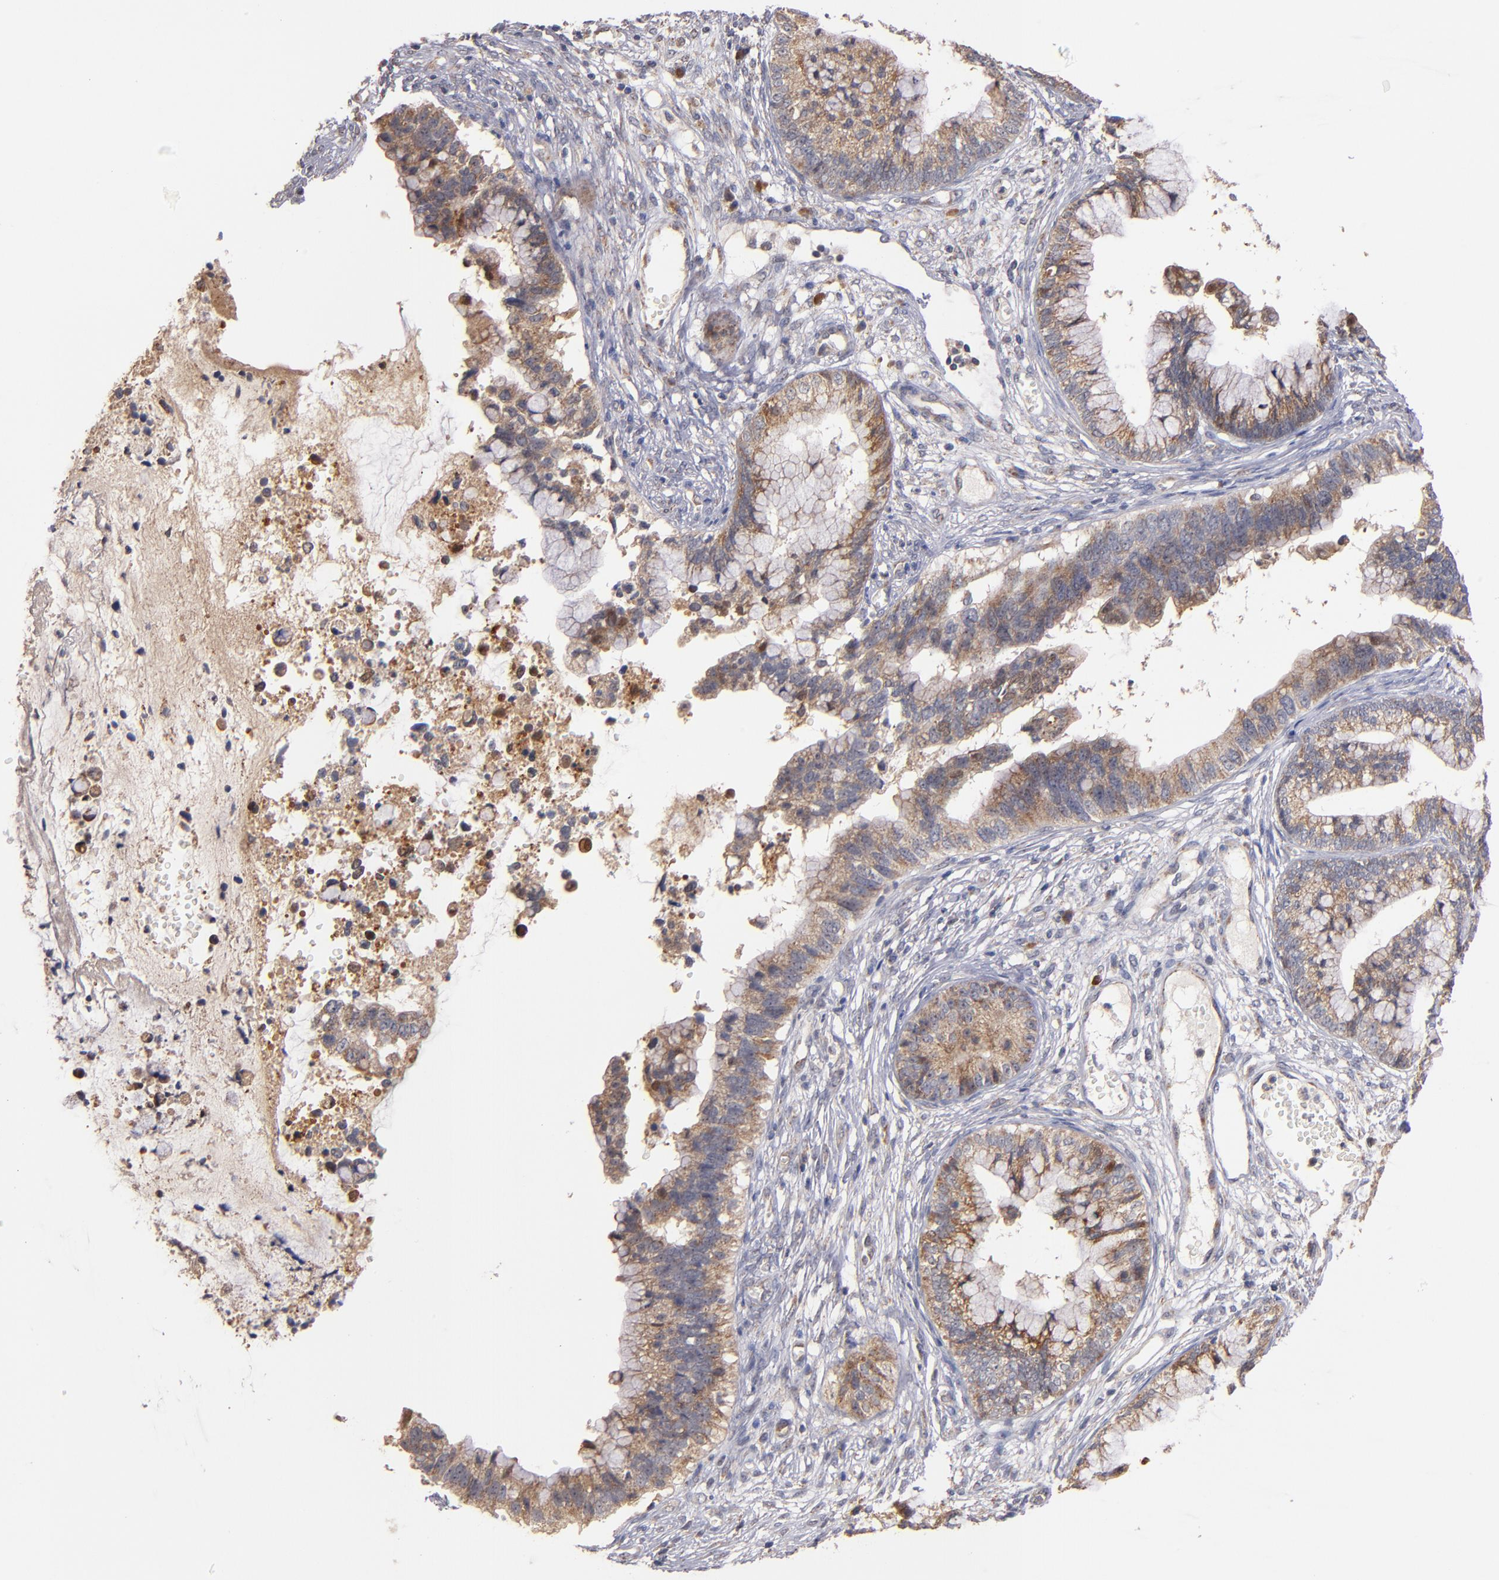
{"staining": {"intensity": "weak", "quantity": ">75%", "location": "cytoplasmic/membranous"}, "tissue": "cervical cancer", "cell_type": "Tumor cells", "image_type": "cancer", "snomed": [{"axis": "morphology", "description": "Adenocarcinoma, NOS"}, {"axis": "topography", "description": "Cervix"}], "caption": "Protein staining displays weak cytoplasmic/membranous staining in about >75% of tumor cells in cervical cancer.", "gene": "DIABLO", "patient": {"sex": "female", "age": 44}}